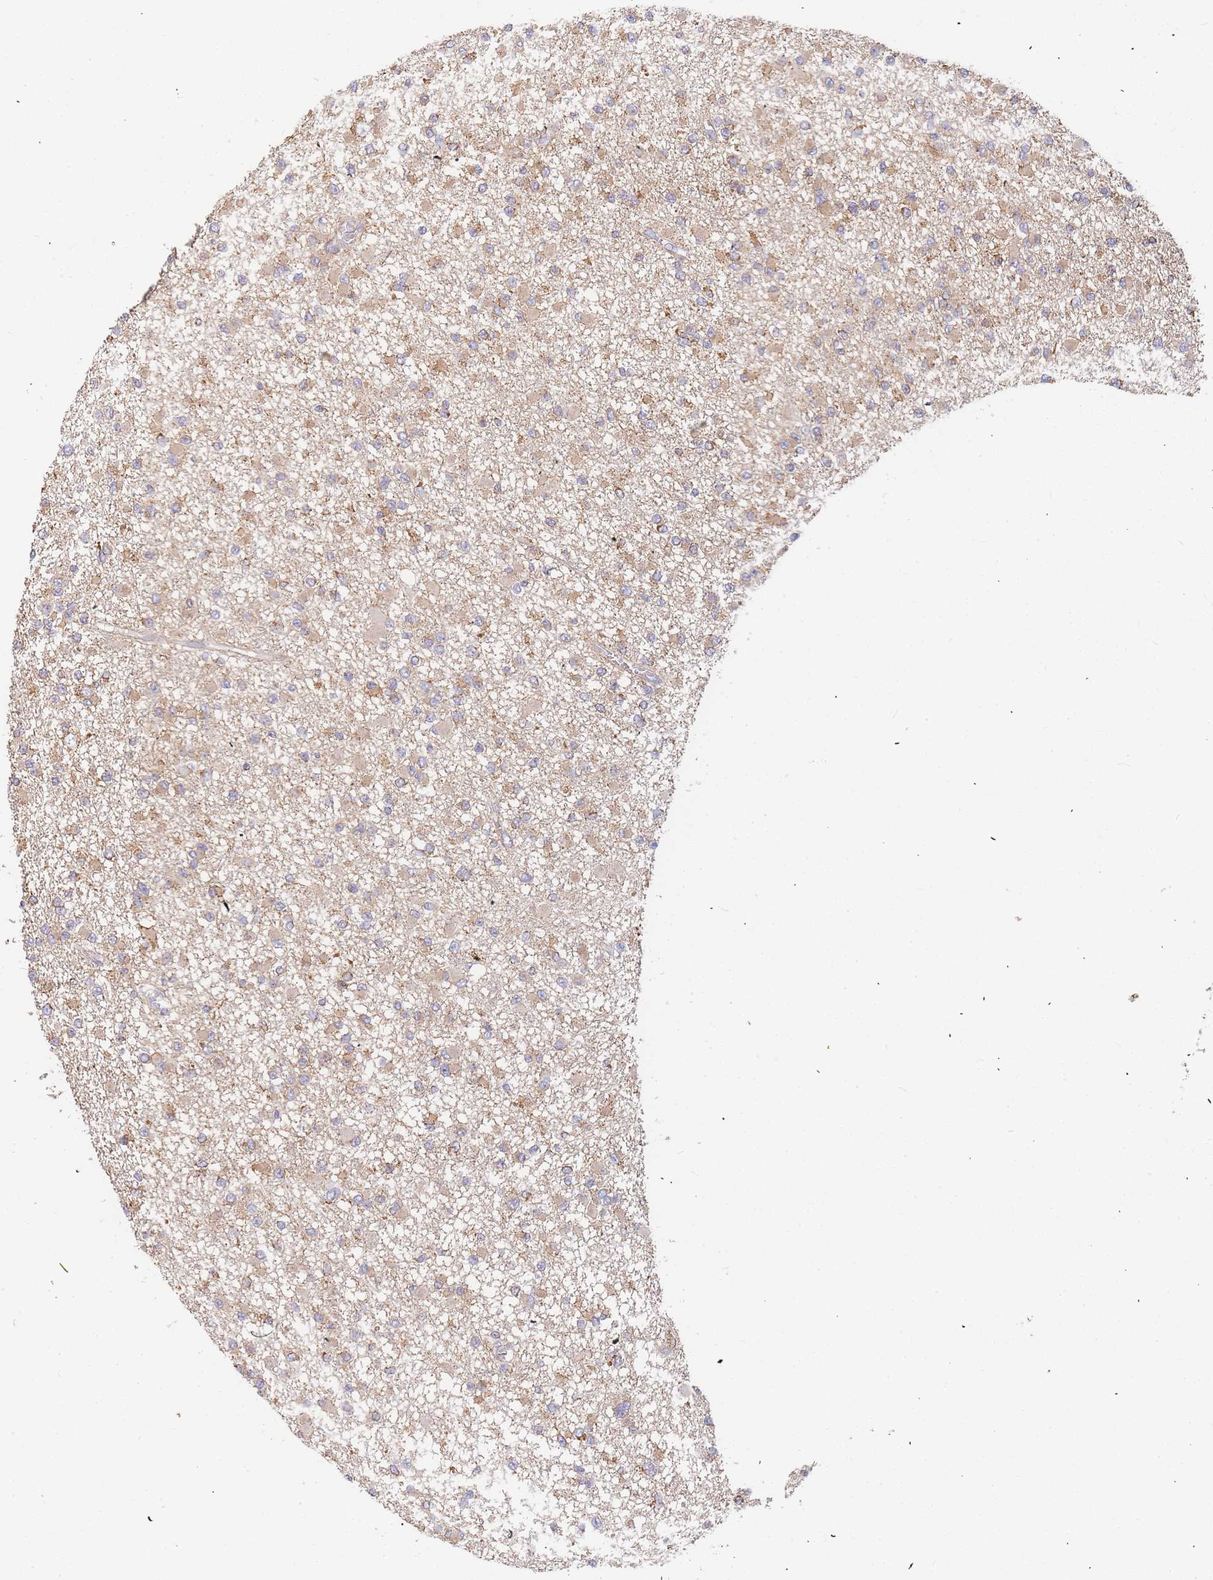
{"staining": {"intensity": "weak", "quantity": "25%-75%", "location": "cytoplasmic/membranous"}, "tissue": "glioma", "cell_type": "Tumor cells", "image_type": "cancer", "snomed": [{"axis": "morphology", "description": "Glioma, malignant, Low grade"}, {"axis": "topography", "description": "Brain"}], "caption": "Immunohistochemistry (DAB (3,3'-diaminobenzidine)) staining of human glioma displays weak cytoplasmic/membranous protein staining in approximately 25%-75% of tumor cells.", "gene": "ADCY9", "patient": {"sex": "female", "age": 22}}